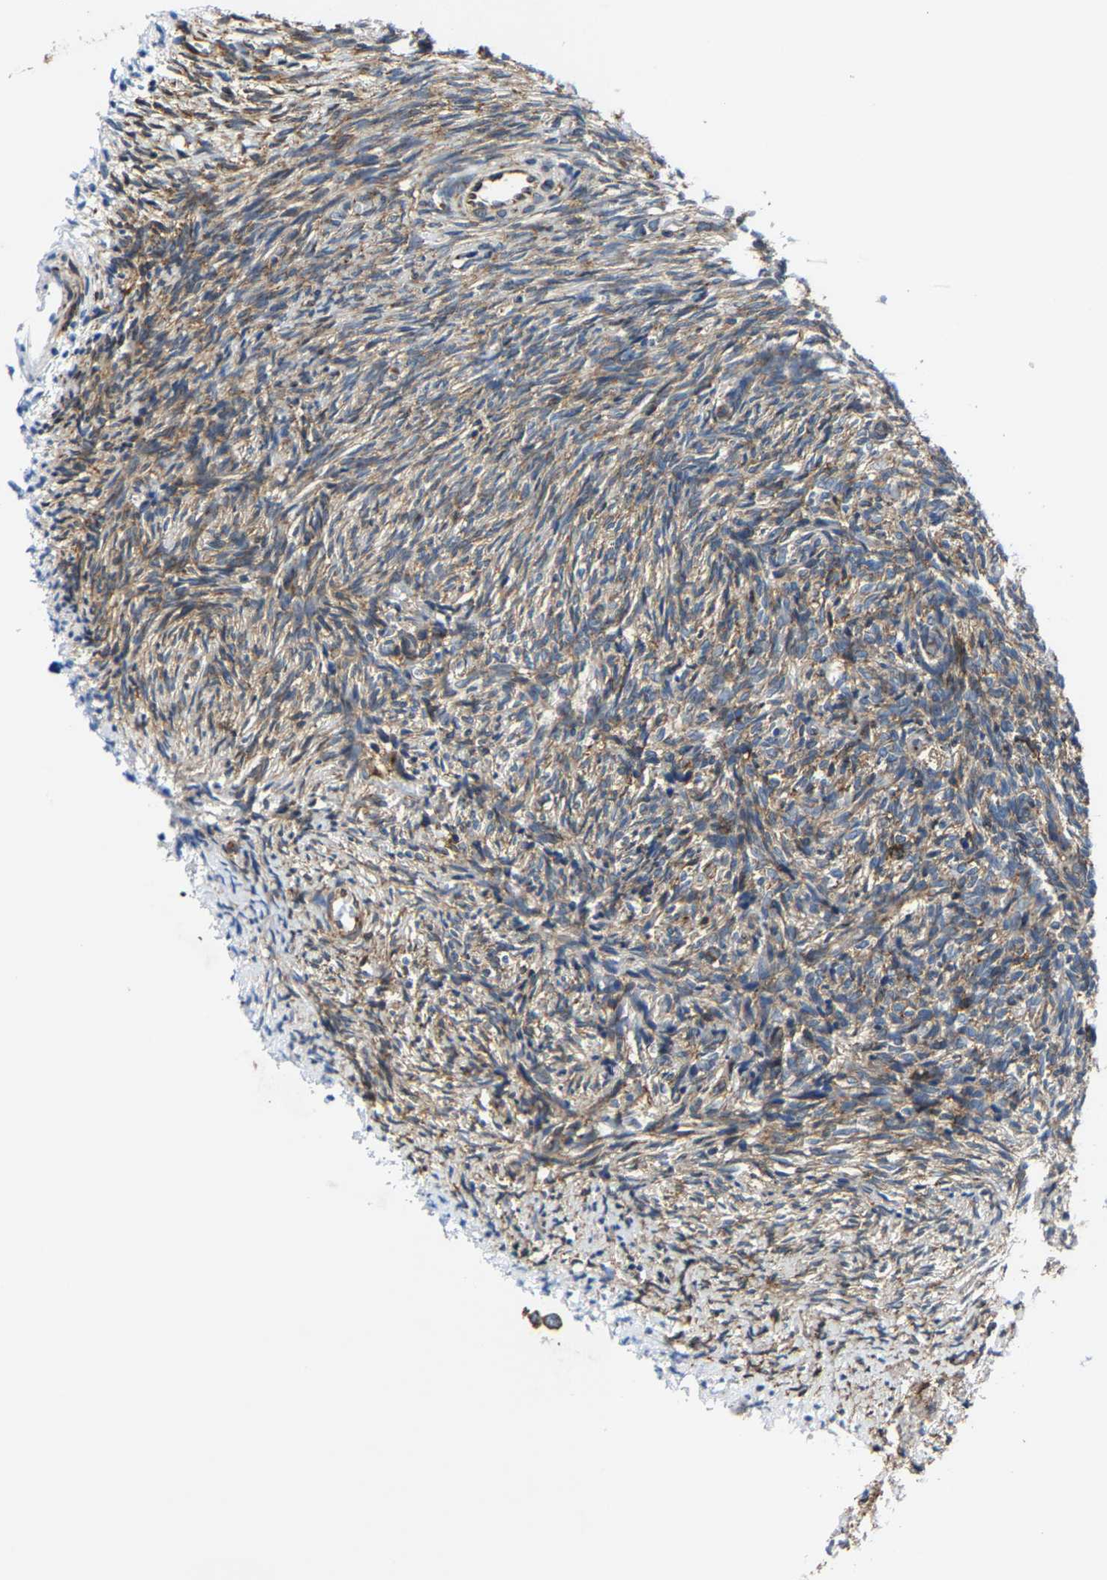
{"staining": {"intensity": "moderate", "quantity": "25%-75%", "location": "cytoplasmic/membranous"}, "tissue": "ovary", "cell_type": "Ovarian stroma cells", "image_type": "normal", "snomed": [{"axis": "morphology", "description": "Normal tissue, NOS"}, {"axis": "topography", "description": "Ovary"}], "caption": "Moderate cytoplasmic/membranous expression for a protein is appreciated in about 25%-75% of ovarian stroma cells of unremarkable ovary using immunohistochemistry (IHC).", "gene": "G3BP2", "patient": {"sex": "female", "age": 41}}